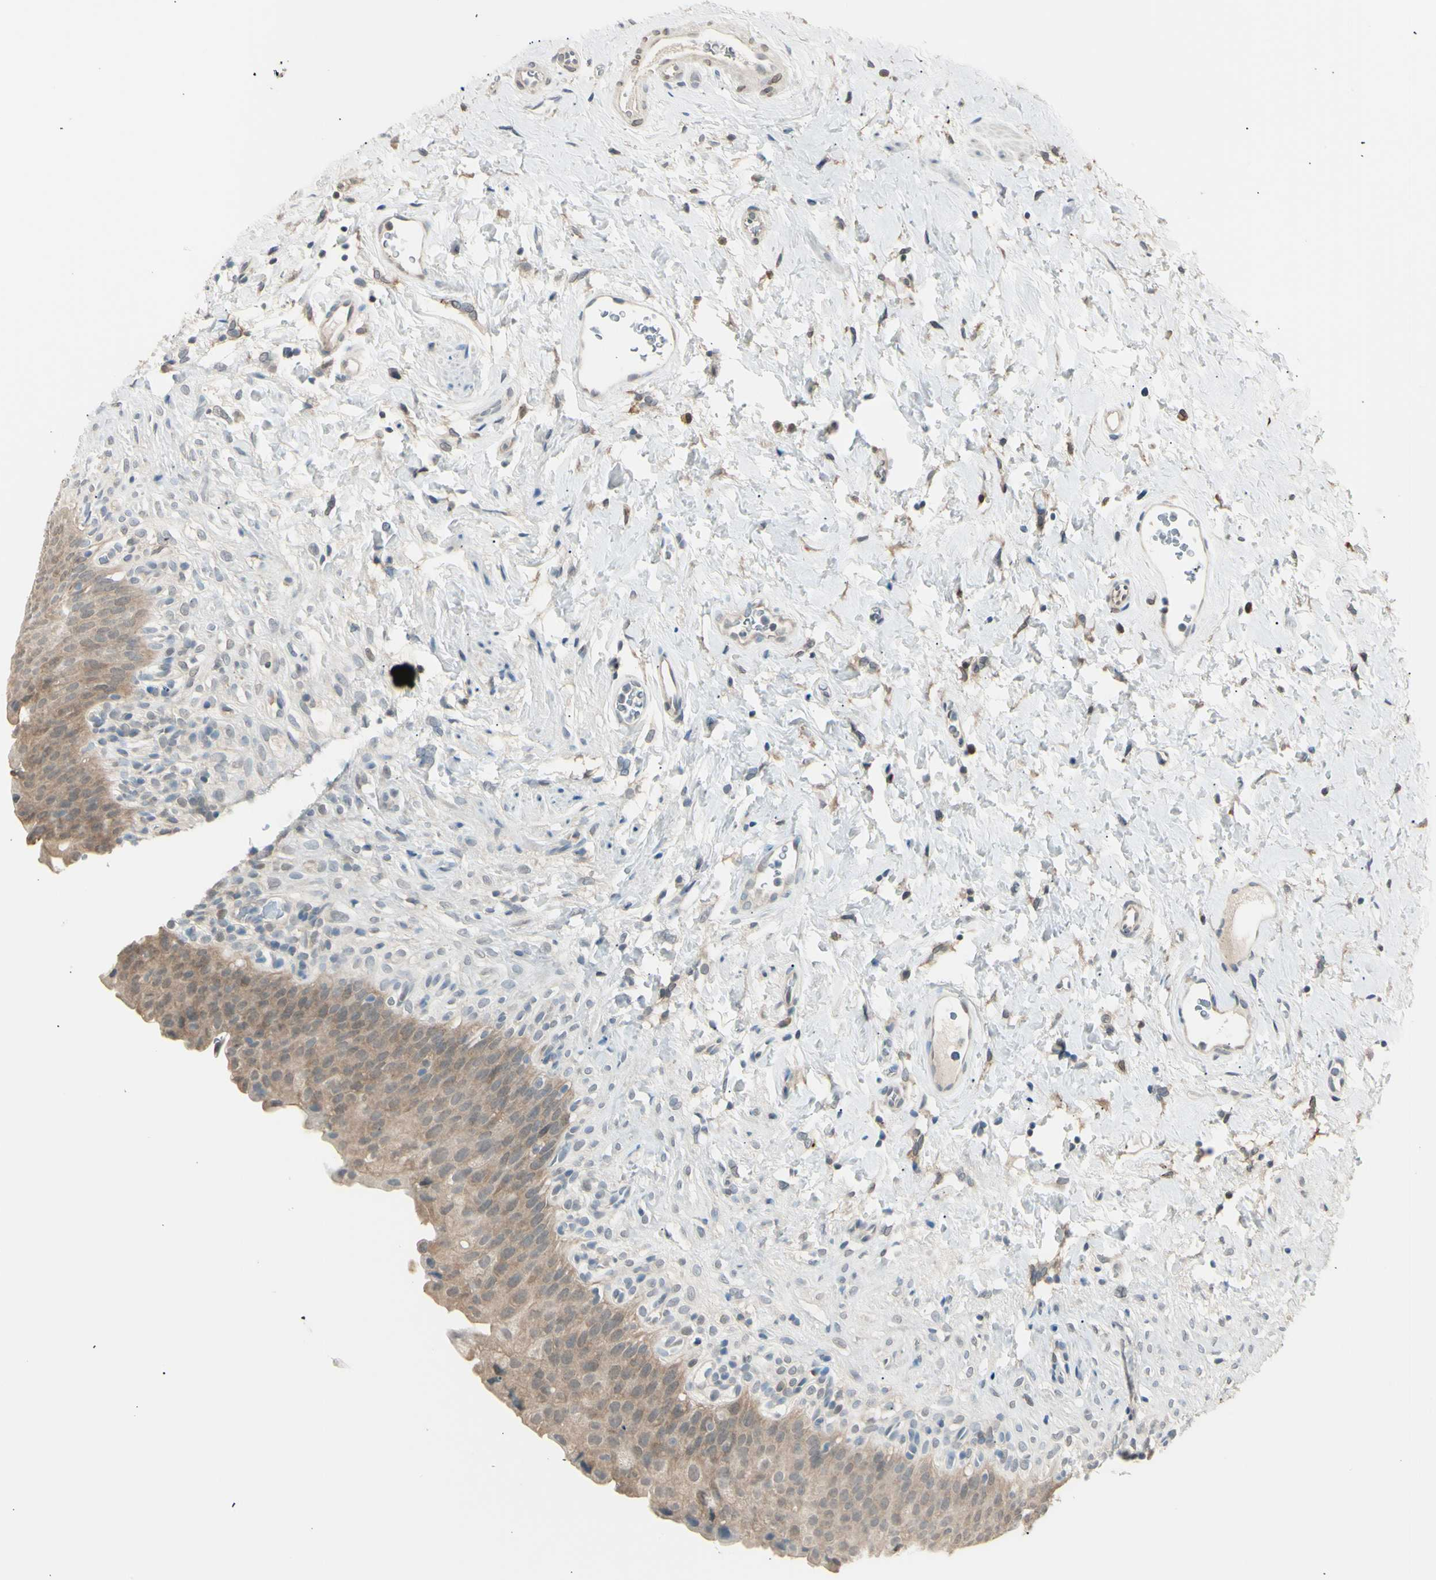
{"staining": {"intensity": "weak", "quantity": ">75%", "location": "cytoplasmic/membranous"}, "tissue": "urinary bladder", "cell_type": "Urothelial cells", "image_type": "normal", "snomed": [{"axis": "morphology", "description": "Normal tissue, NOS"}, {"axis": "topography", "description": "Urinary bladder"}], "caption": "Protein positivity by IHC exhibits weak cytoplasmic/membranous staining in about >75% of urothelial cells in benign urinary bladder.", "gene": "LHPP", "patient": {"sex": "female", "age": 79}}